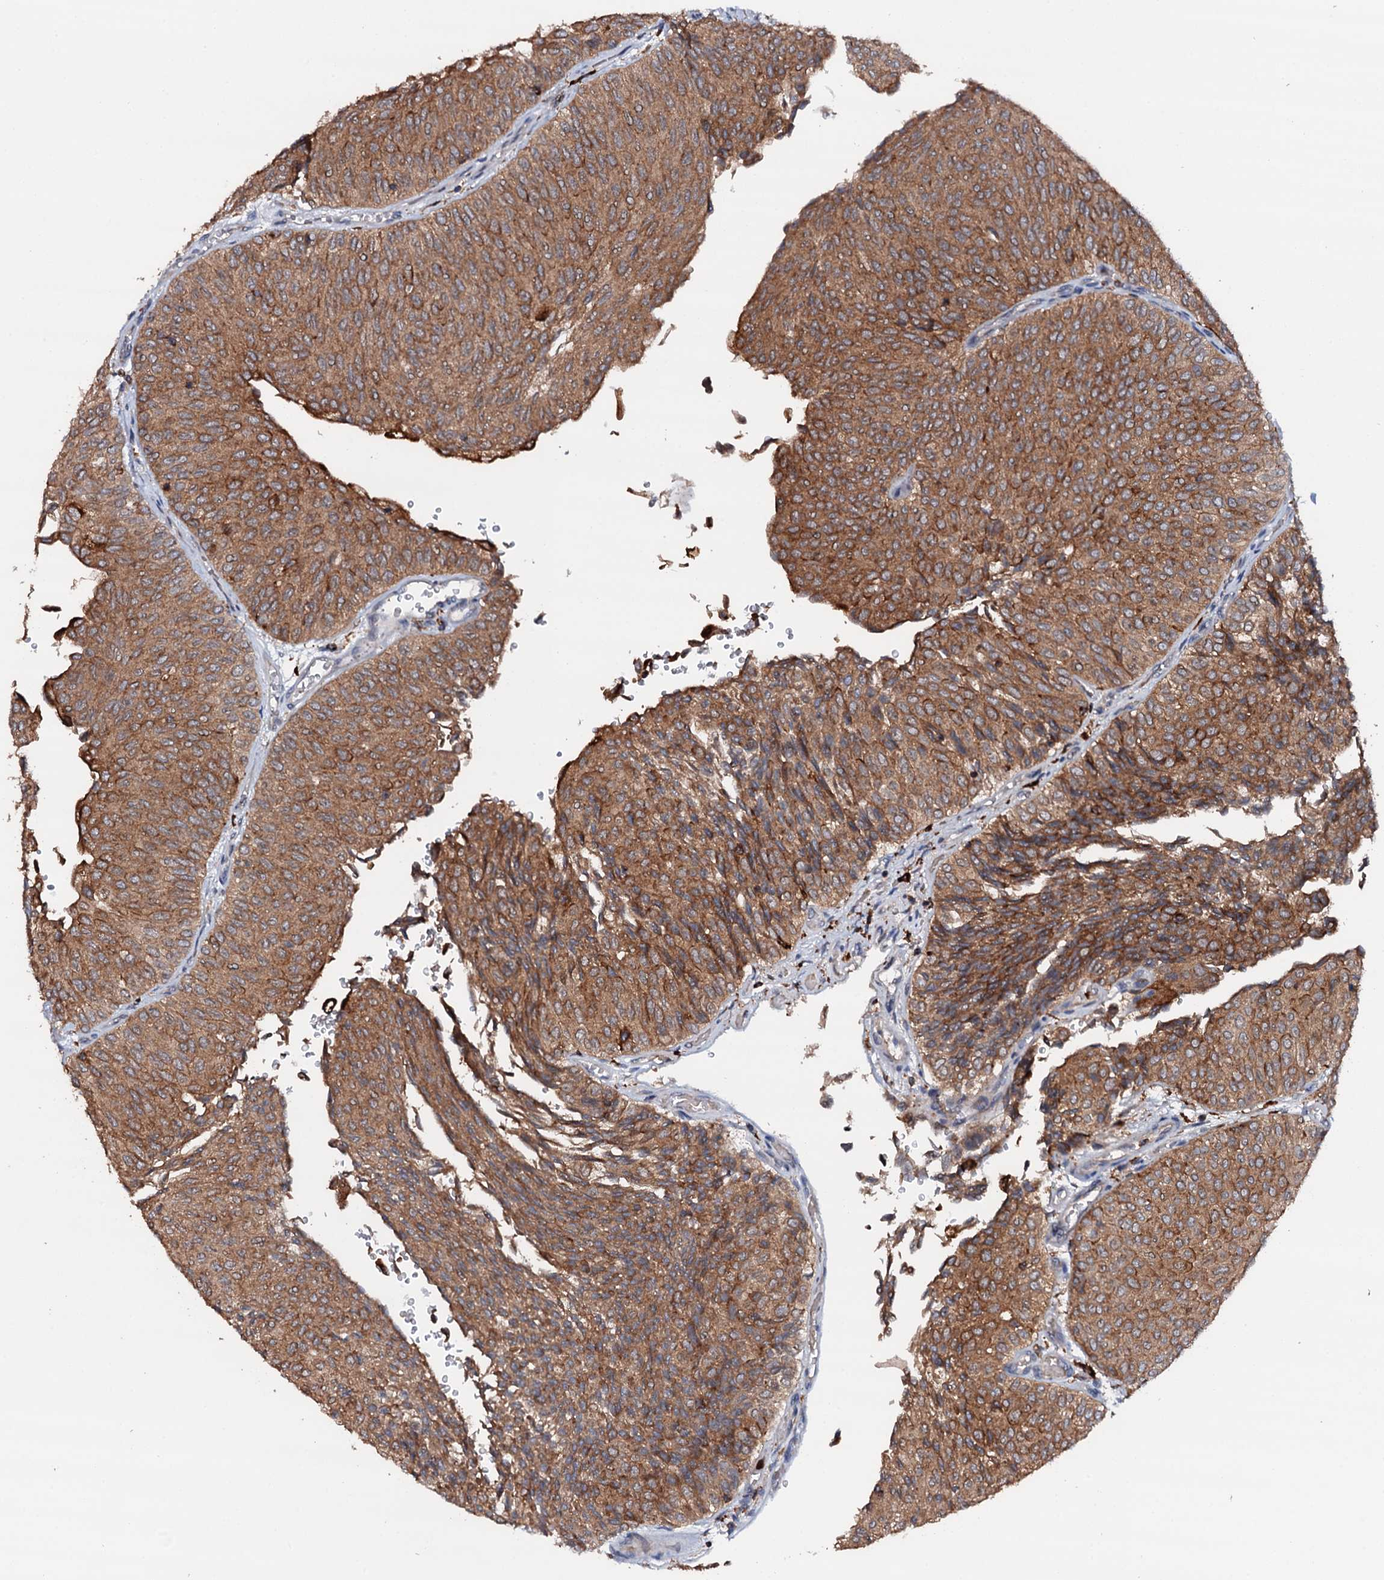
{"staining": {"intensity": "moderate", "quantity": ">75%", "location": "cytoplasmic/membranous"}, "tissue": "urothelial cancer", "cell_type": "Tumor cells", "image_type": "cancer", "snomed": [{"axis": "morphology", "description": "Urothelial carcinoma, Low grade"}, {"axis": "topography", "description": "Urinary bladder"}], "caption": "Immunohistochemistry (IHC) staining of urothelial carcinoma (low-grade), which shows medium levels of moderate cytoplasmic/membranous positivity in about >75% of tumor cells indicating moderate cytoplasmic/membranous protein positivity. The staining was performed using DAB (3,3'-diaminobenzidine) (brown) for protein detection and nuclei were counterstained in hematoxylin (blue).", "gene": "VAMP8", "patient": {"sex": "male", "age": 78}}